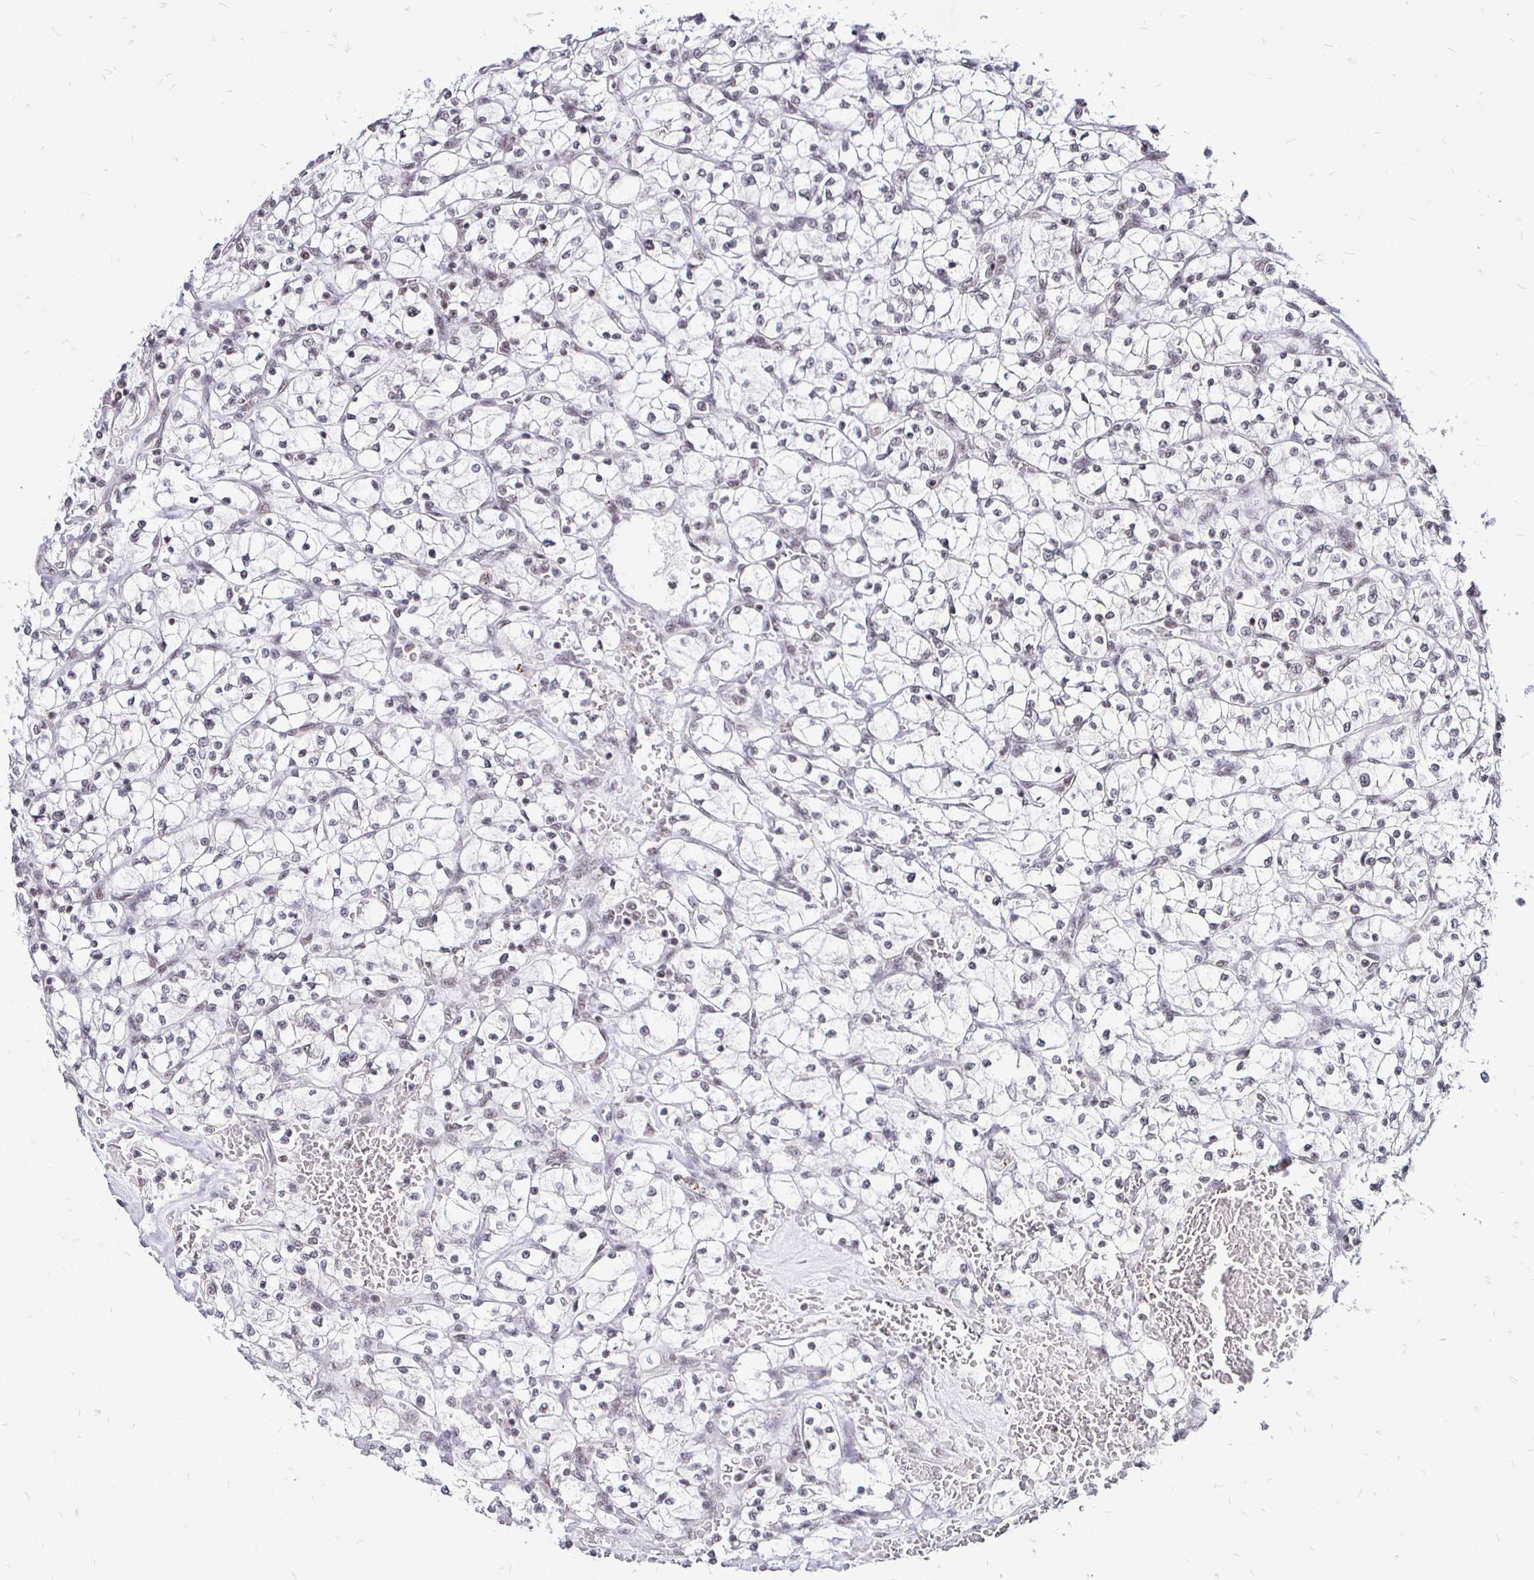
{"staining": {"intensity": "negative", "quantity": "none", "location": "none"}, "tissue": "renal cancer", "cell_type": "Tumor cells", "image_type": "cancer", "snomed": [{"axis": "morphology", "description": "Adenocarcinoma, NOS"}, {"axis": "topography", "description": "Kidney"}], "caption": "There is no significant staining in tumor cells of renal adenocarcinoma.", "gene": "SIN3A", "patient": {"sex": "female", "age": 64}}